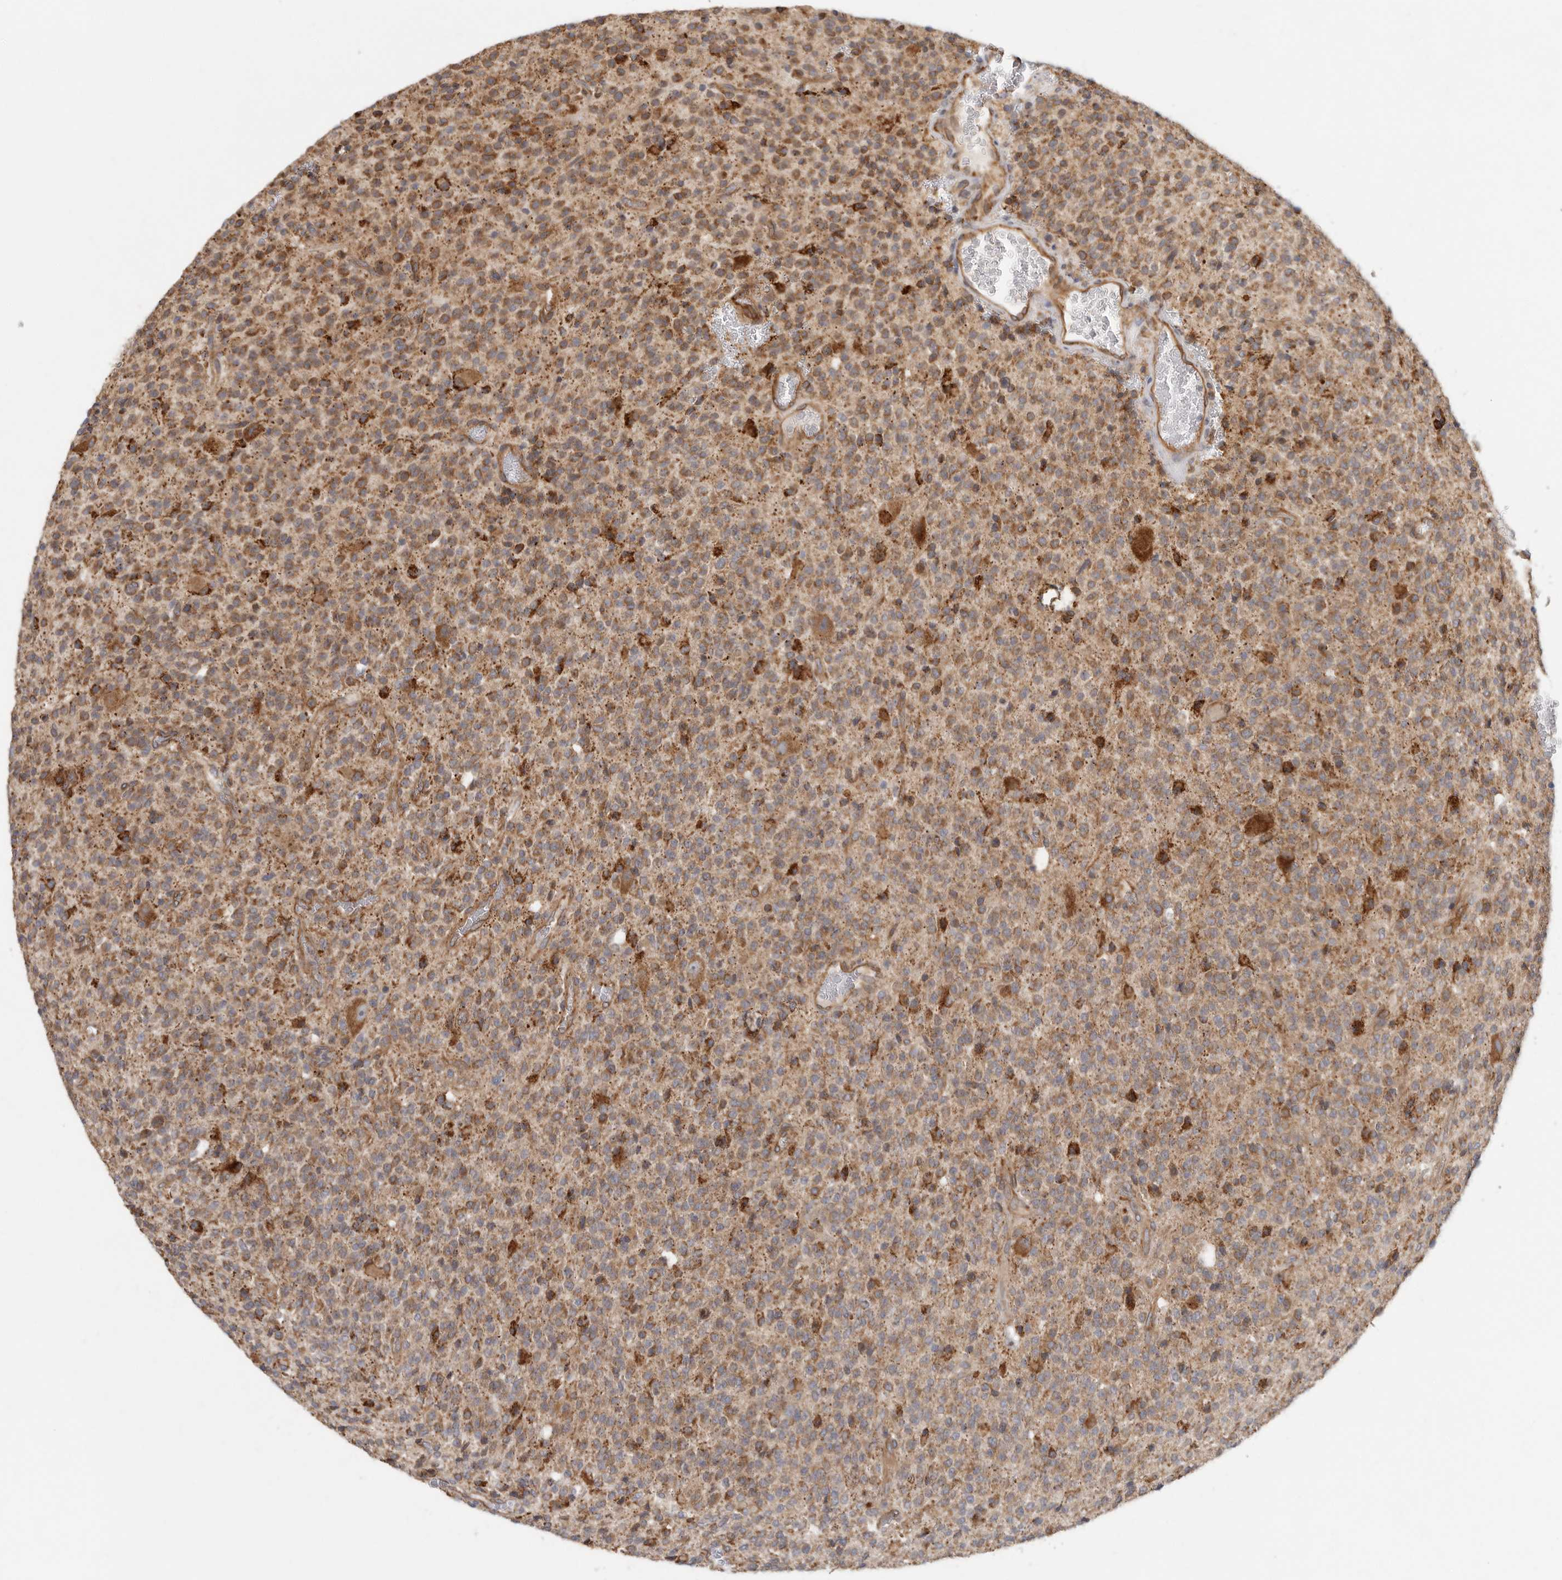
{"staining": {"intensity": "moderate", "quantity": ">75%", "location": "cytoplasmic/membranous"}, "tissue": "glioma", "cell_type": "Tumor cells", "image_type": "cancer", "snomed": [{"axis": "morphology", "description": "Glioma, malignant, High grade"}, {"axis": "topography", "description": "Brain"}], "caption": "DAB immunohistochemical staining of high-grade glioma (malignant) displays moderate cytoplasmic/membranous protein expression in approximately >75% of tumor cells. (DAB (3,3'-diaminobenzidine) IHC, brown staining for protein, blue staining for nuclei).", "gene": "BCAP29", "patient": {"sex": "male", "age": 34}}